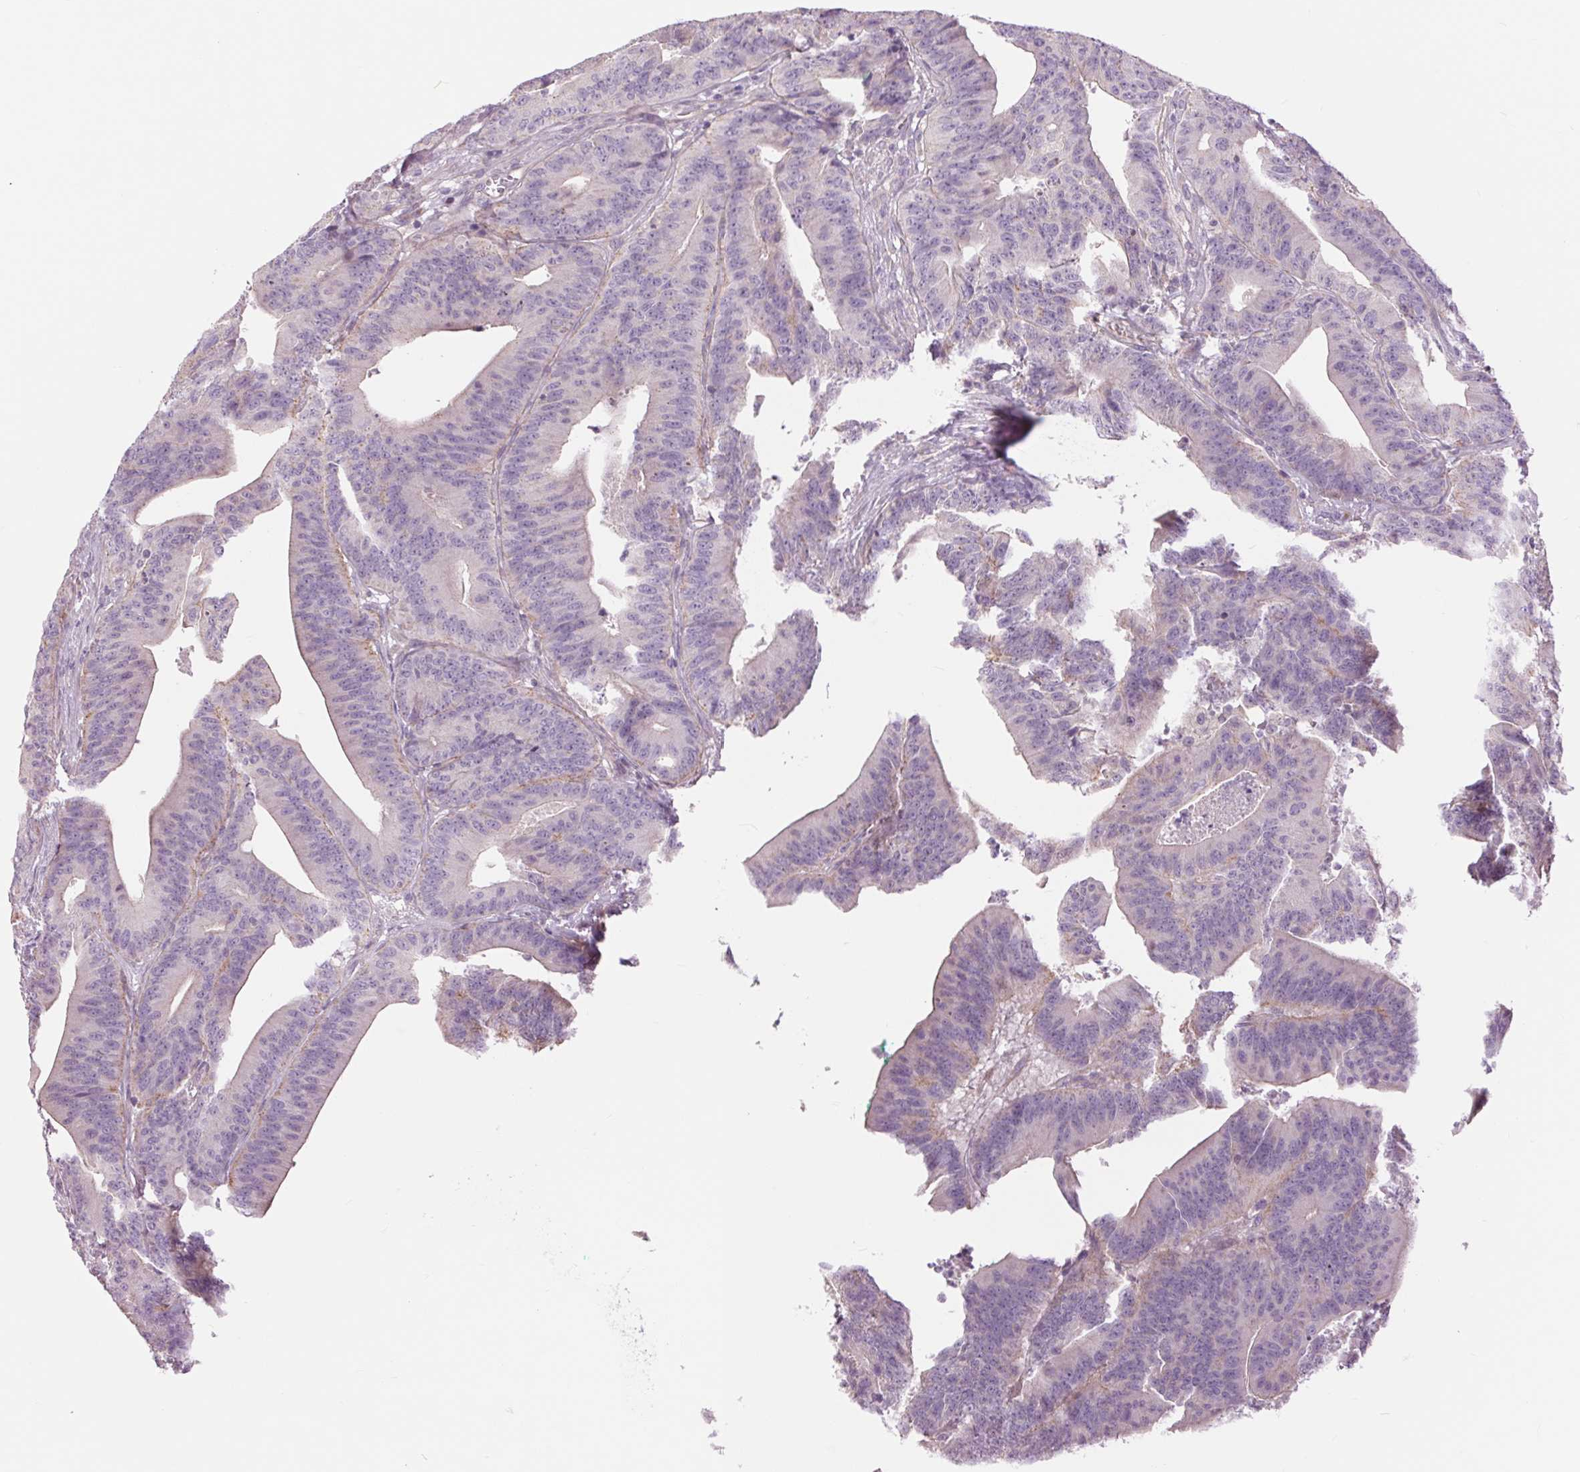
{"staining": {"intensity": "negative", "quantity": "none", "location": "none"}, "tissue": "colorectal cancer", "cell_type": "Tumor cells", "image_type": "cancer", "snomed": [{"axis": "morphology", "description": "Adenocarcinoma, NOS"}, {"axis": "topography", "description": "Colon"}], "caption": "A high-resolution micrograph shows immunohistochemistry staining of colorectal cancer (adenocarcinoma), which demonstrates no significant positivity in tumor cells.", "gene": "CTNNA3", "patient": {"sex": "female", "age": 78}}